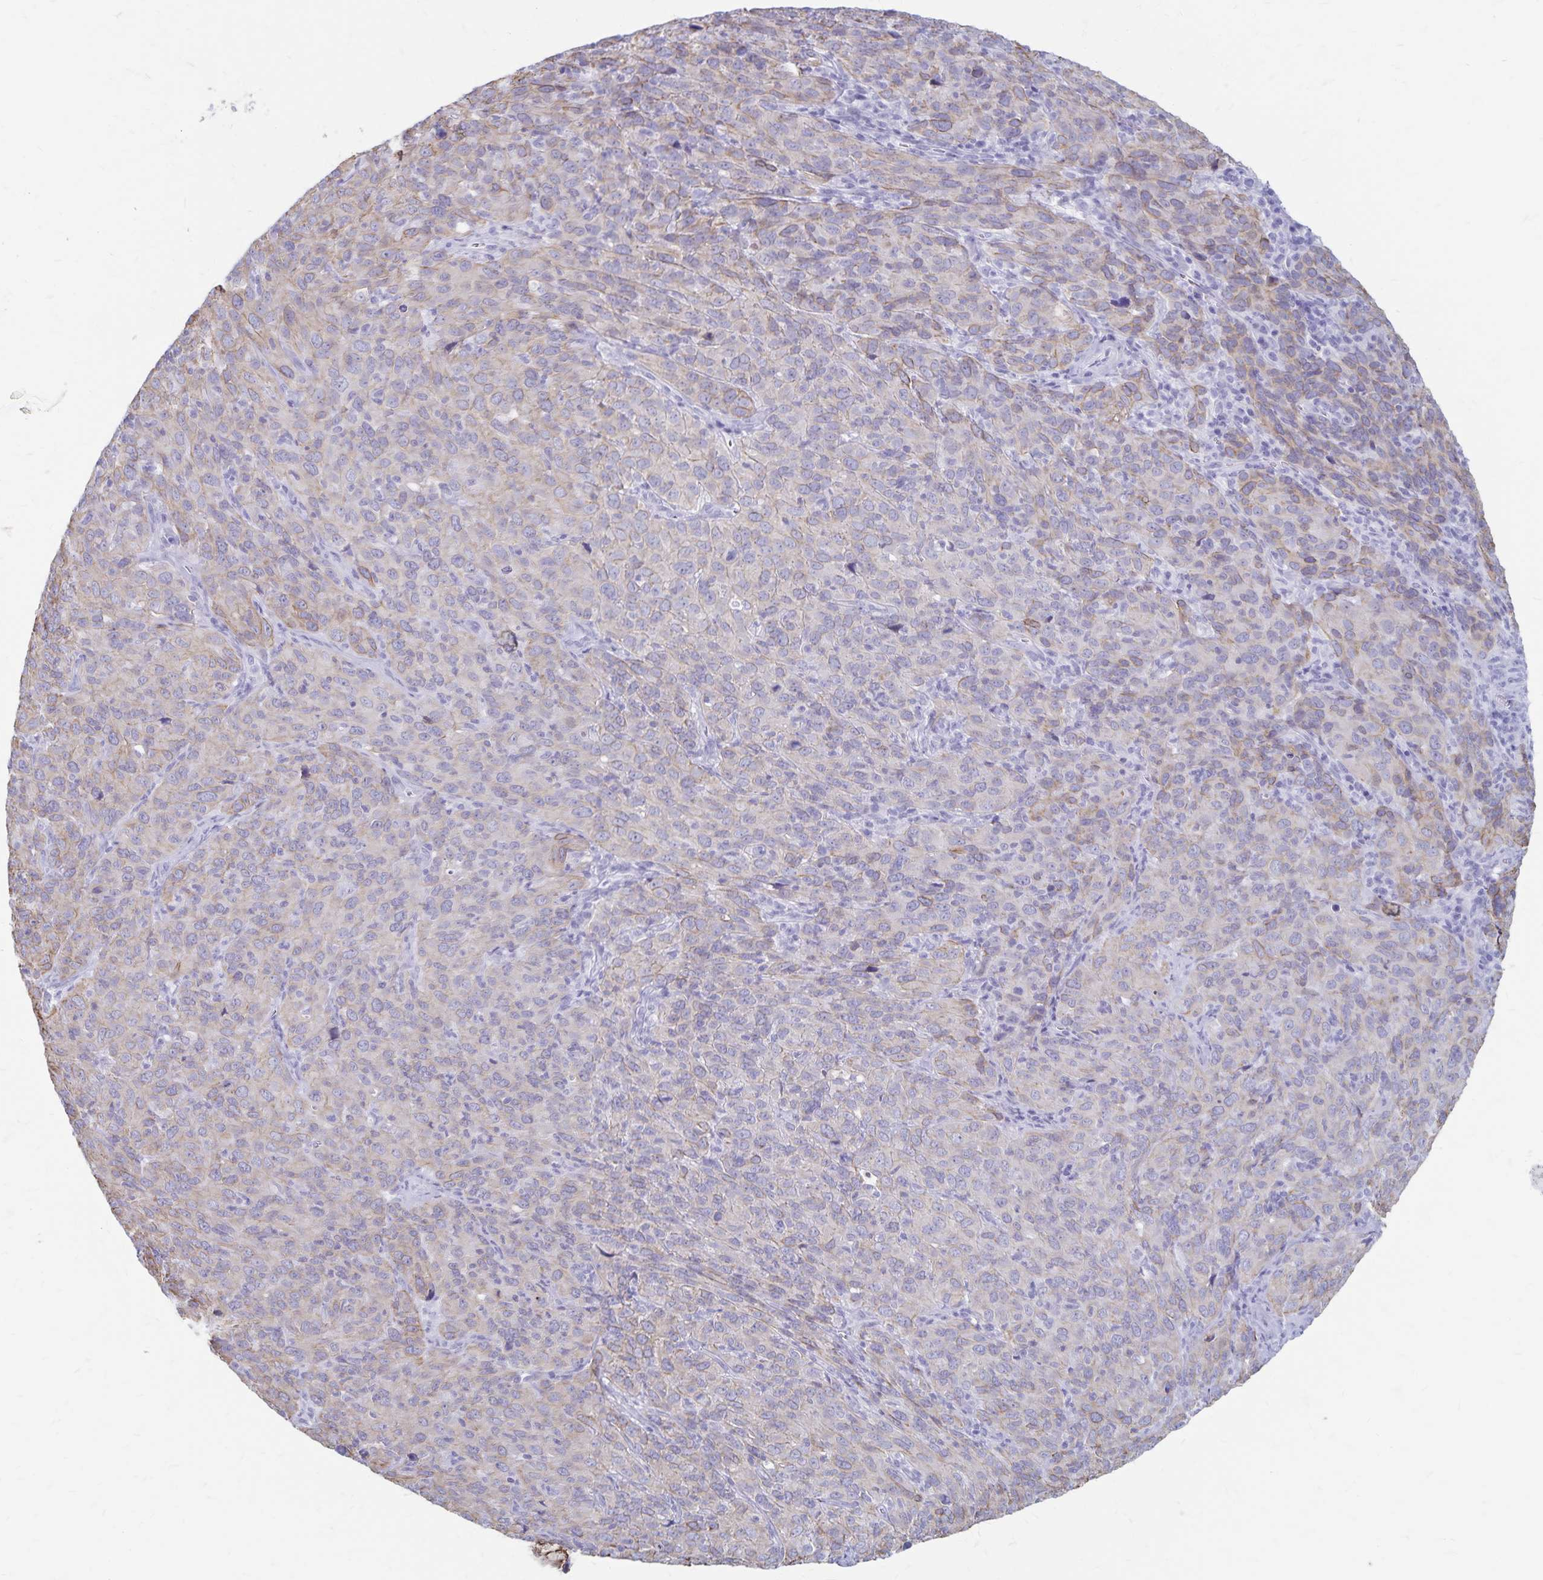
{"staining": {"intensity": "moderate", "quantity": "<25%", "location": "cytoplasmic/membranous"}, "tissue": "cervical cancer", "cell_type": "Tumor cells", "image_type": "cancer", "snomed": [{"axis": "morphology", "description": "Normal tissue, NOS"}, {"axis": "morphology", "description": "Squamous cell carcinoma, NOS"}, {"axis": "topography", "description": "Cervix"}], "caption": "Moderate cytoplasmic/membranous staining is identified in approximately <25% of tumor cells in cervical cancer (squamous cell carcinoma).", "gene": "GPBAR1", "patient": {"sex": "female", "age": 51}}